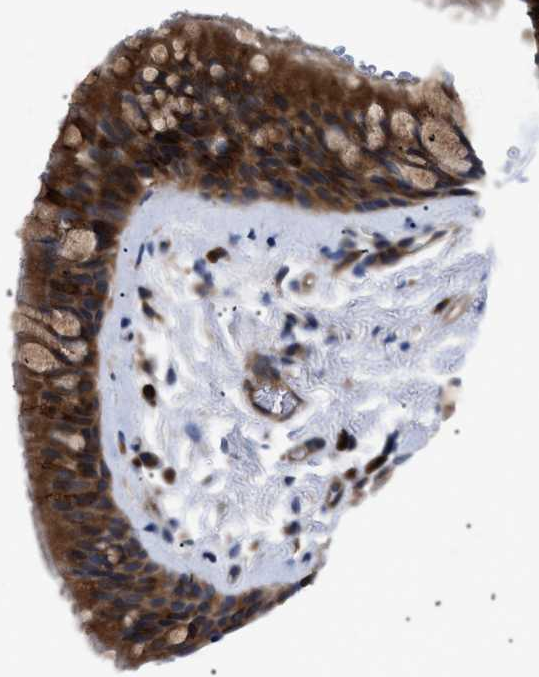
{"staining": {"intensity": "moderate", "quantity": "25%-75%", "location": "cytoplasmic/membranous"}, "tissue": "adipose tissue", "cell_type": "Adipocytes", "image_type": "normal", "snomed": [{"axis": "morphology", "description": "Normal tissue, NOS"}, {"axis": "topography", "description": "Cartilage tissue"}, {"axis": "topography", "description": "Bronchus"}], "caption": "Immunohistochemistry of normal adipose tissue exhibits medium levels of moderate cytoplasmic/membranous staining in approximately 25%-75% of adipocytes. (Stains: DAB in brown, nuclei in blue, Microscopy: brightfield microscopy at high magnification).", "gene": "SPAST", "patient": {"sex": "female", "age": 53}}